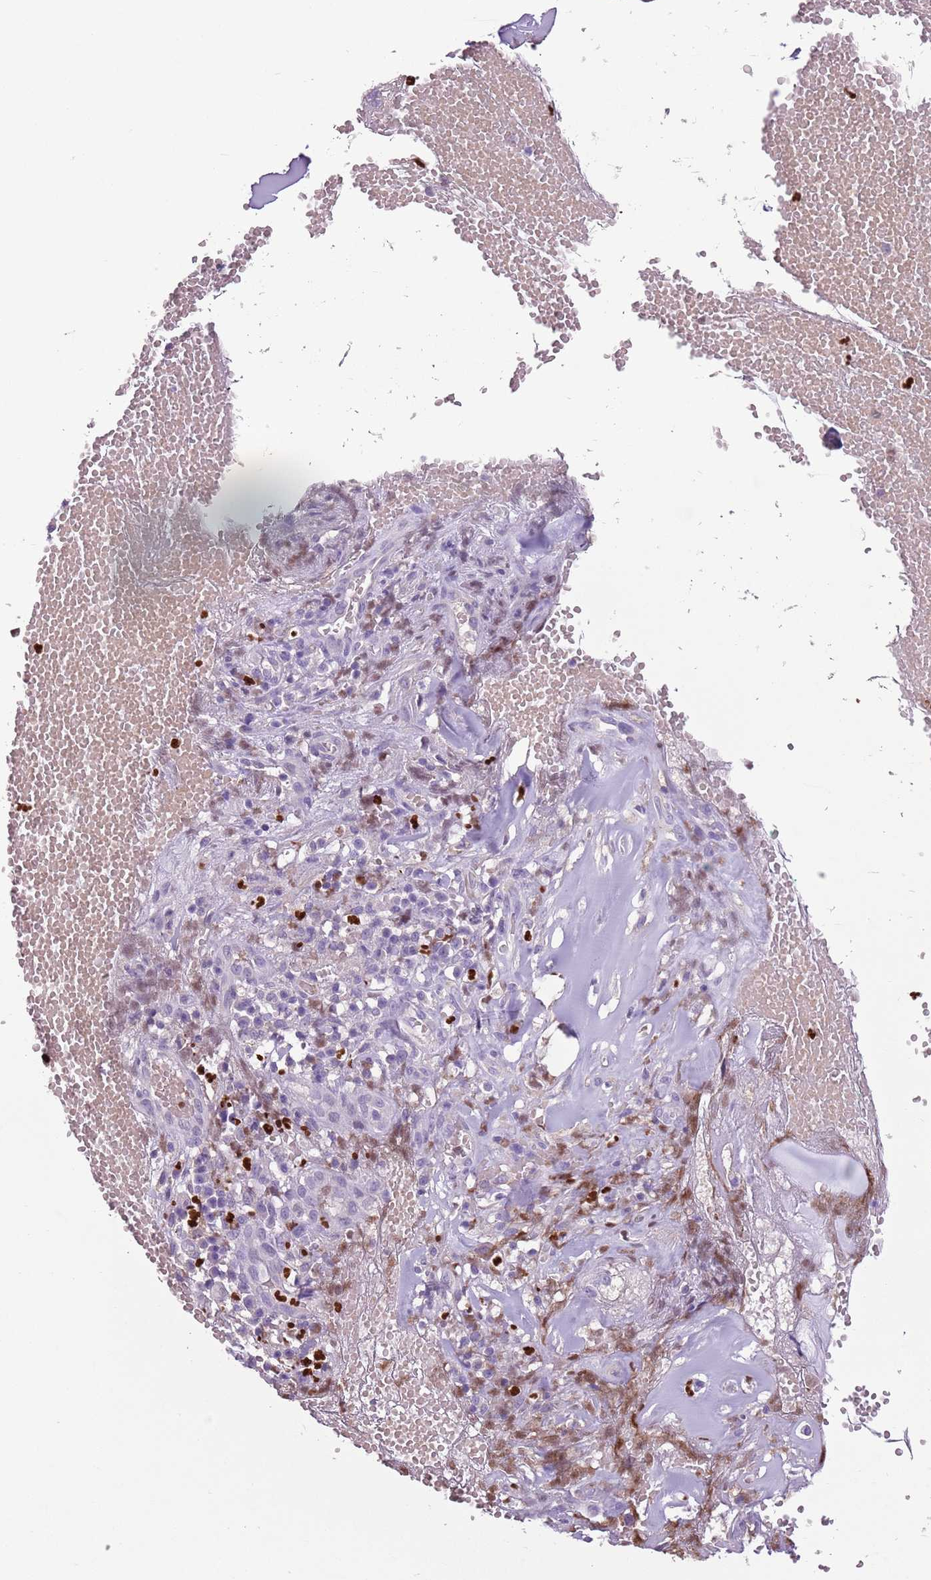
{"staining": {"intensity": "negative", "quantity": "none", "location": "none"}, "tissue": "adipose tissue", "cell_type": "Adipocytes", "image_type": "normal", "snomed": [{"axis": "morphology", "description": "Normal tissue, NOS"}, {"axis": "morphology", "description": "Basal cell carcinoma"}, {"axis": "topography", "description": "Cartilage tissue"}, {"axis": "topography", "description": "Nasopharynx"}, {"axis": "topography", "description": "Oral tissue"}], "caption": "DAB immunohistochemical staining of normal human adipose tissue reveals no significant positivity in adipocytes. The staining was performed using DAB (3,3'-diaminobenzidine) to visualize the protein expression in brown, while the nuclei were stained in blue with hematoxylin (Magnification: 20x).", "gene": "CELF6", "patient": {"sex": "female", "age": 77}}